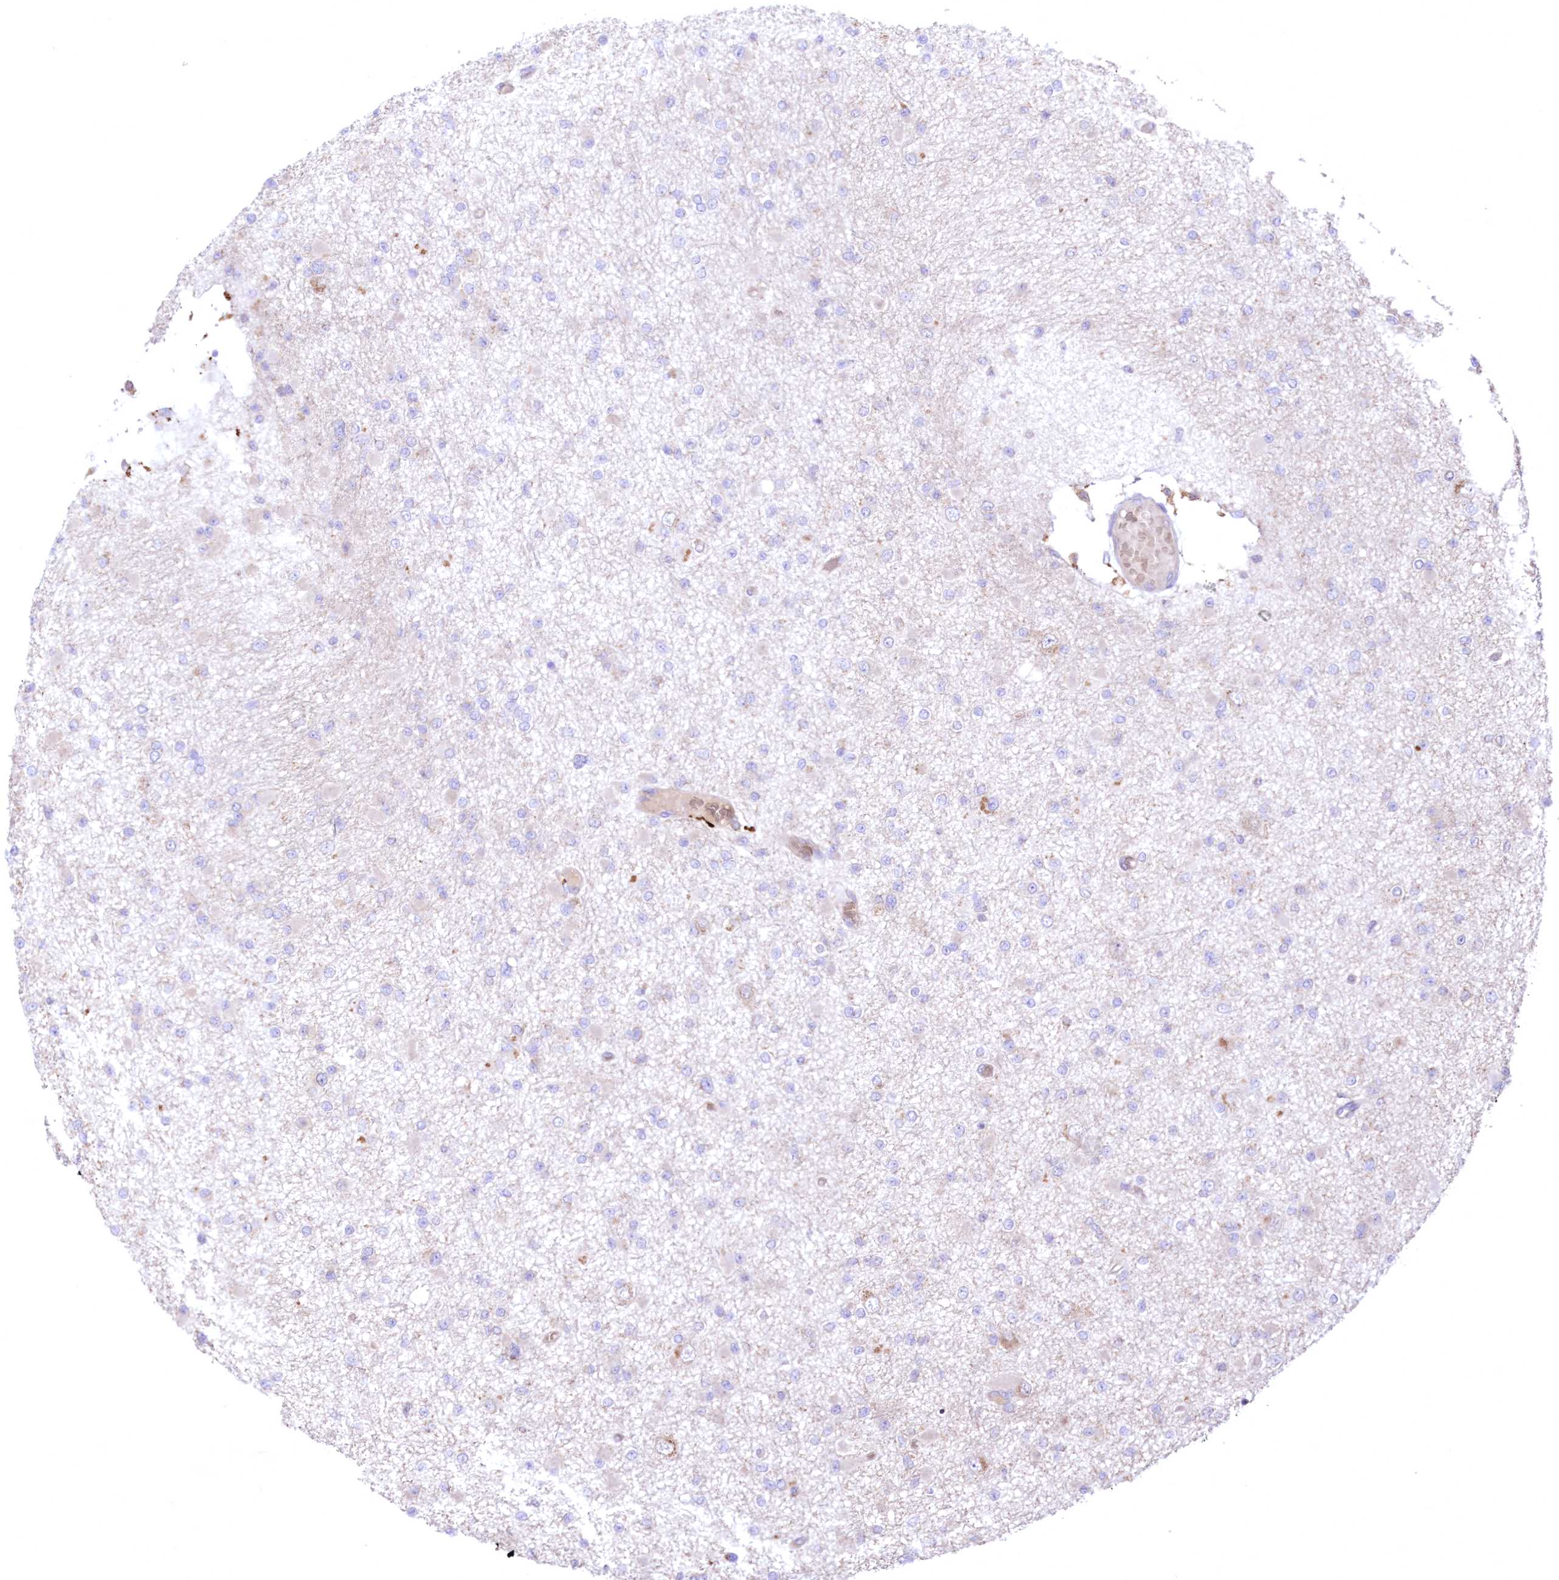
{"staining": {"intensity": "negative", "quantity": "none", "location": "none"}, "tissue": "glioma", "cell_type": "Tumor cells", "image_type": "cancer", "snomed": [{"axis": "morphology", "description": "Glioma, malignant, Low grade"}, {"axis": "topography", "description": "Brain"}], "caption": "Glioma was stained to show a protein in brown. There is no significant expression in tumor cells.", "gene": "FCHO2", "patient": {"sex": "female", "age": 22}}